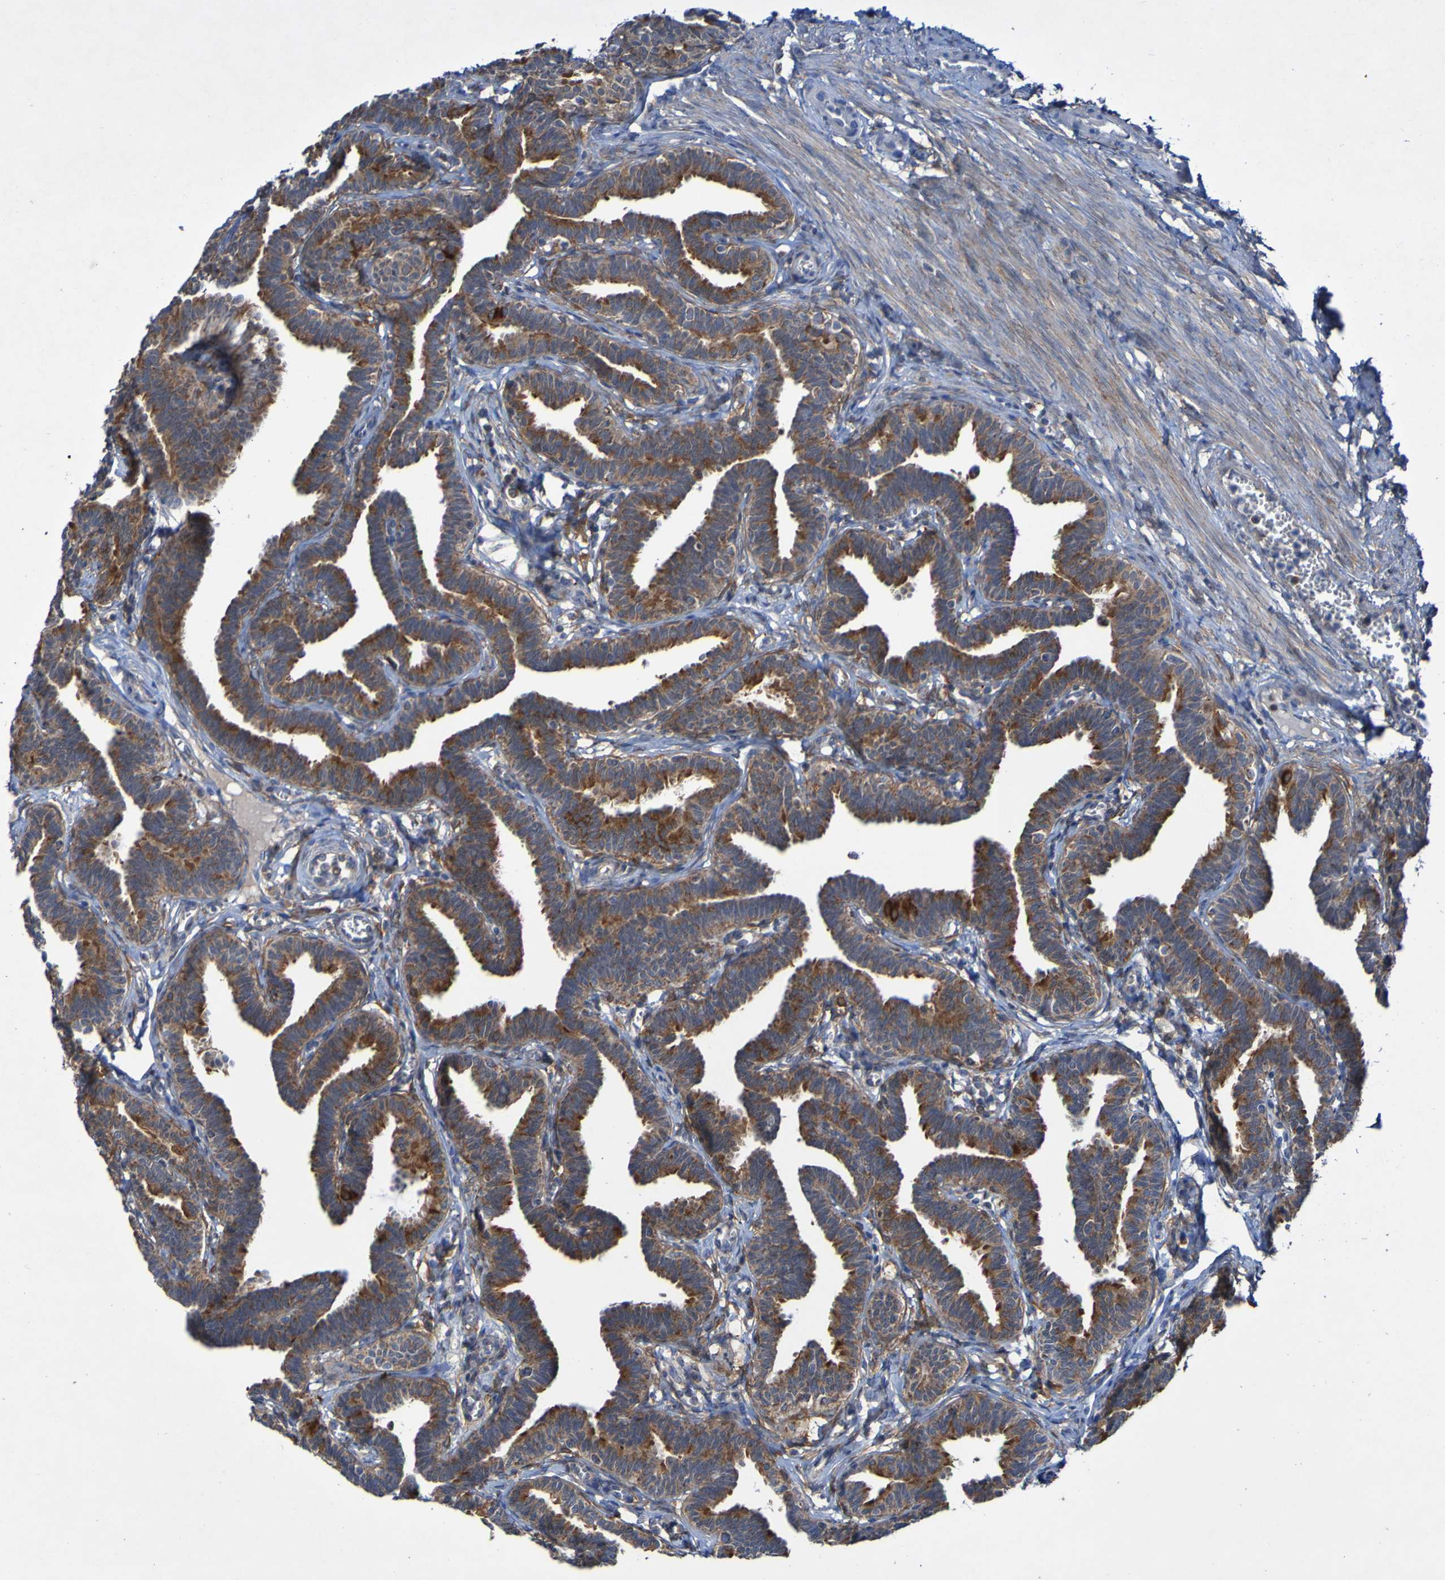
{"staining": {"intensity": "moderate", "quantity": ">75%", "location": "cytoplasmic/membranous"}, "tissue": "fallopian tube", "cell_type": "Glandular cells", "image_type": "normal", "snomed": [{"axis": "morphology", "description": "Normal tissue, NOS"}, {"axis": "topography", "description": "Fallopian tube"}, {"axis": "topography", "description": "Ovary"}], "caption": "Immunohistochemistry (IHC) image of unremarkable fallopian tube: human fallopian tube stained using immunohistochemistry demonstrates medium levels of moderate protein expression localized specifically in the cytoplasmic/membranous of glandular cells, appearing as a cytoplasmic/membranous brown color.", "gene": "CCDC51", "patient": {"sex": "female", "age": 23}}